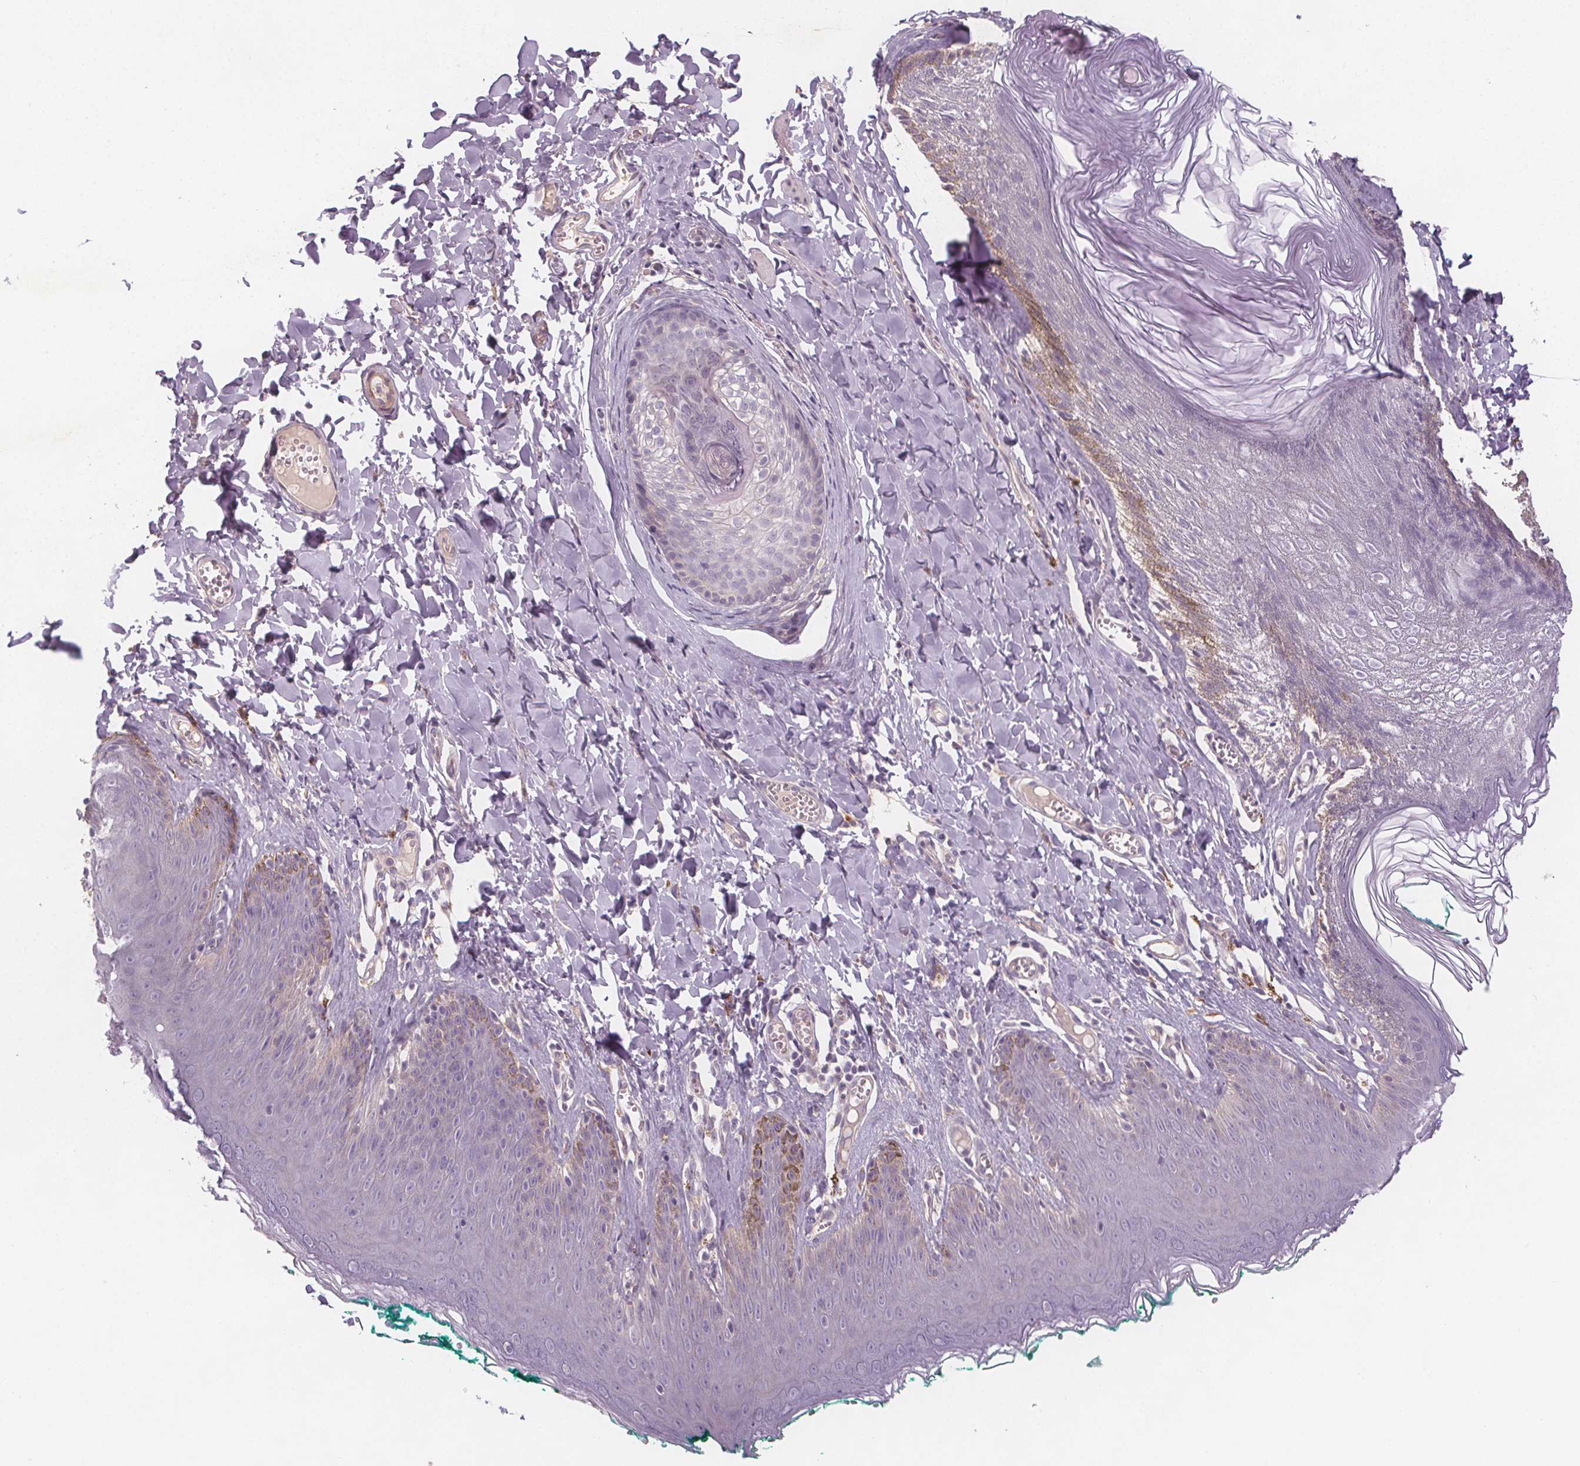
{"staining": {"intensity": "negative", "quantity": "none", "location": "none"}, "tissue": "skin", "cell_type": "Epidermal cells", "image_type": "normal", "snomed": [{"axis": "morphology", "description": "Normal tissue, NOS"}, {"axis": "topography", "description": "Vulva"}, {"axis": "topography", "description": "Peripheral nerve tissue"}], "caption": "DAB immunohistochemical staining of unremarkable skin shows no significant positivity in epidermal cells.", "gene": "VNN1", "patient": {"sex": "female", "age": 66}}